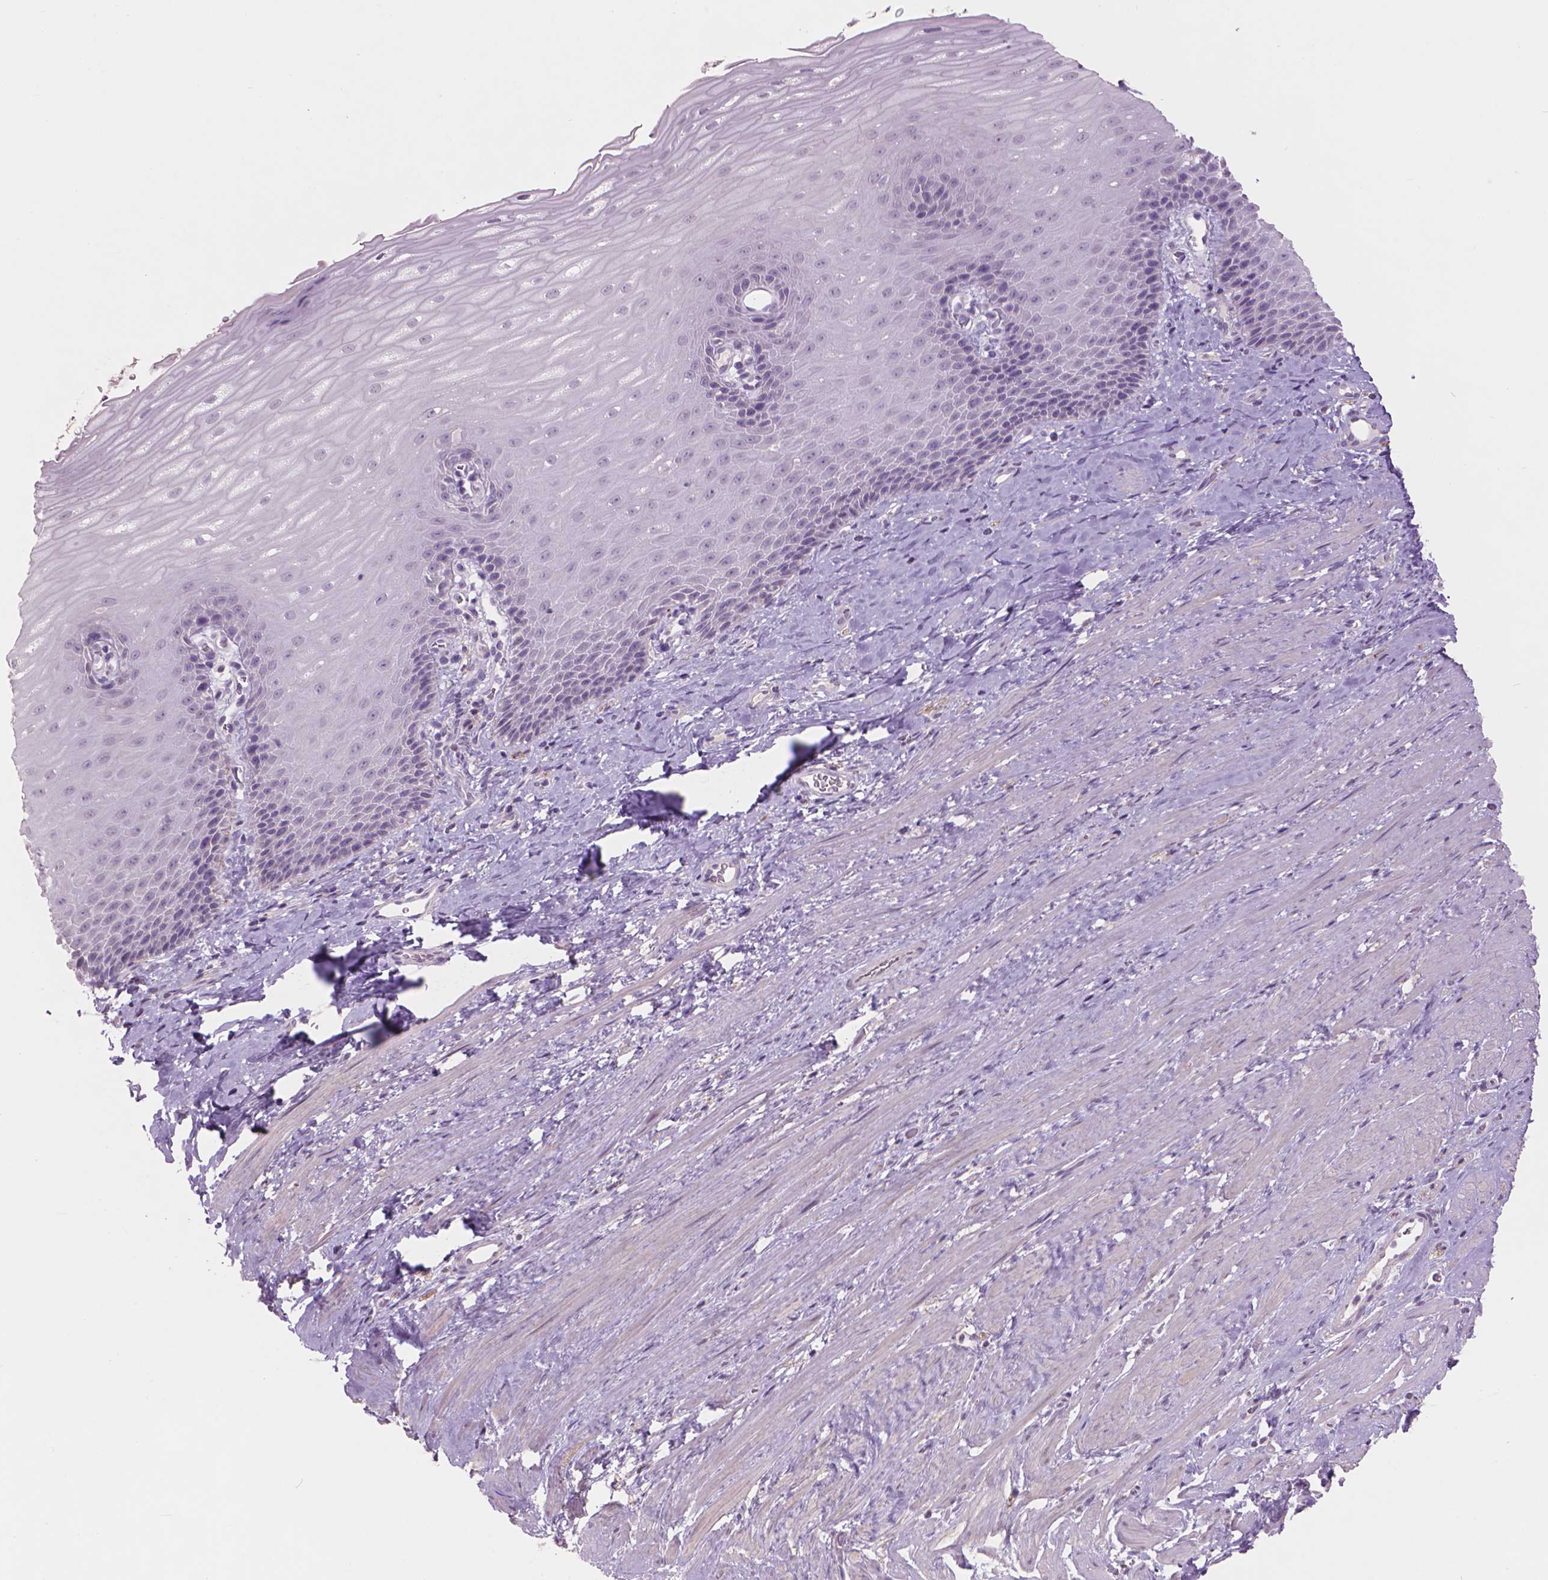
{"staining": {"intensity": "negative", "quantity": "none", "location": "none"}, "tissue": "esophagus", "cell_type": "Squamous epithelial cells", "image_type": "normal", "snomed": [{"axis": "morphology", "description": "Normal tissue, NOS"}, {"axis": "topography", "description": "Esophagus"}], "caption": "The immunohistochemistry (IHC) micrograph has no significant positivity in squamous epithelial cells of esophagus.", "gene": "ENO2", "patient": {"sex": "male", "age": 64}}